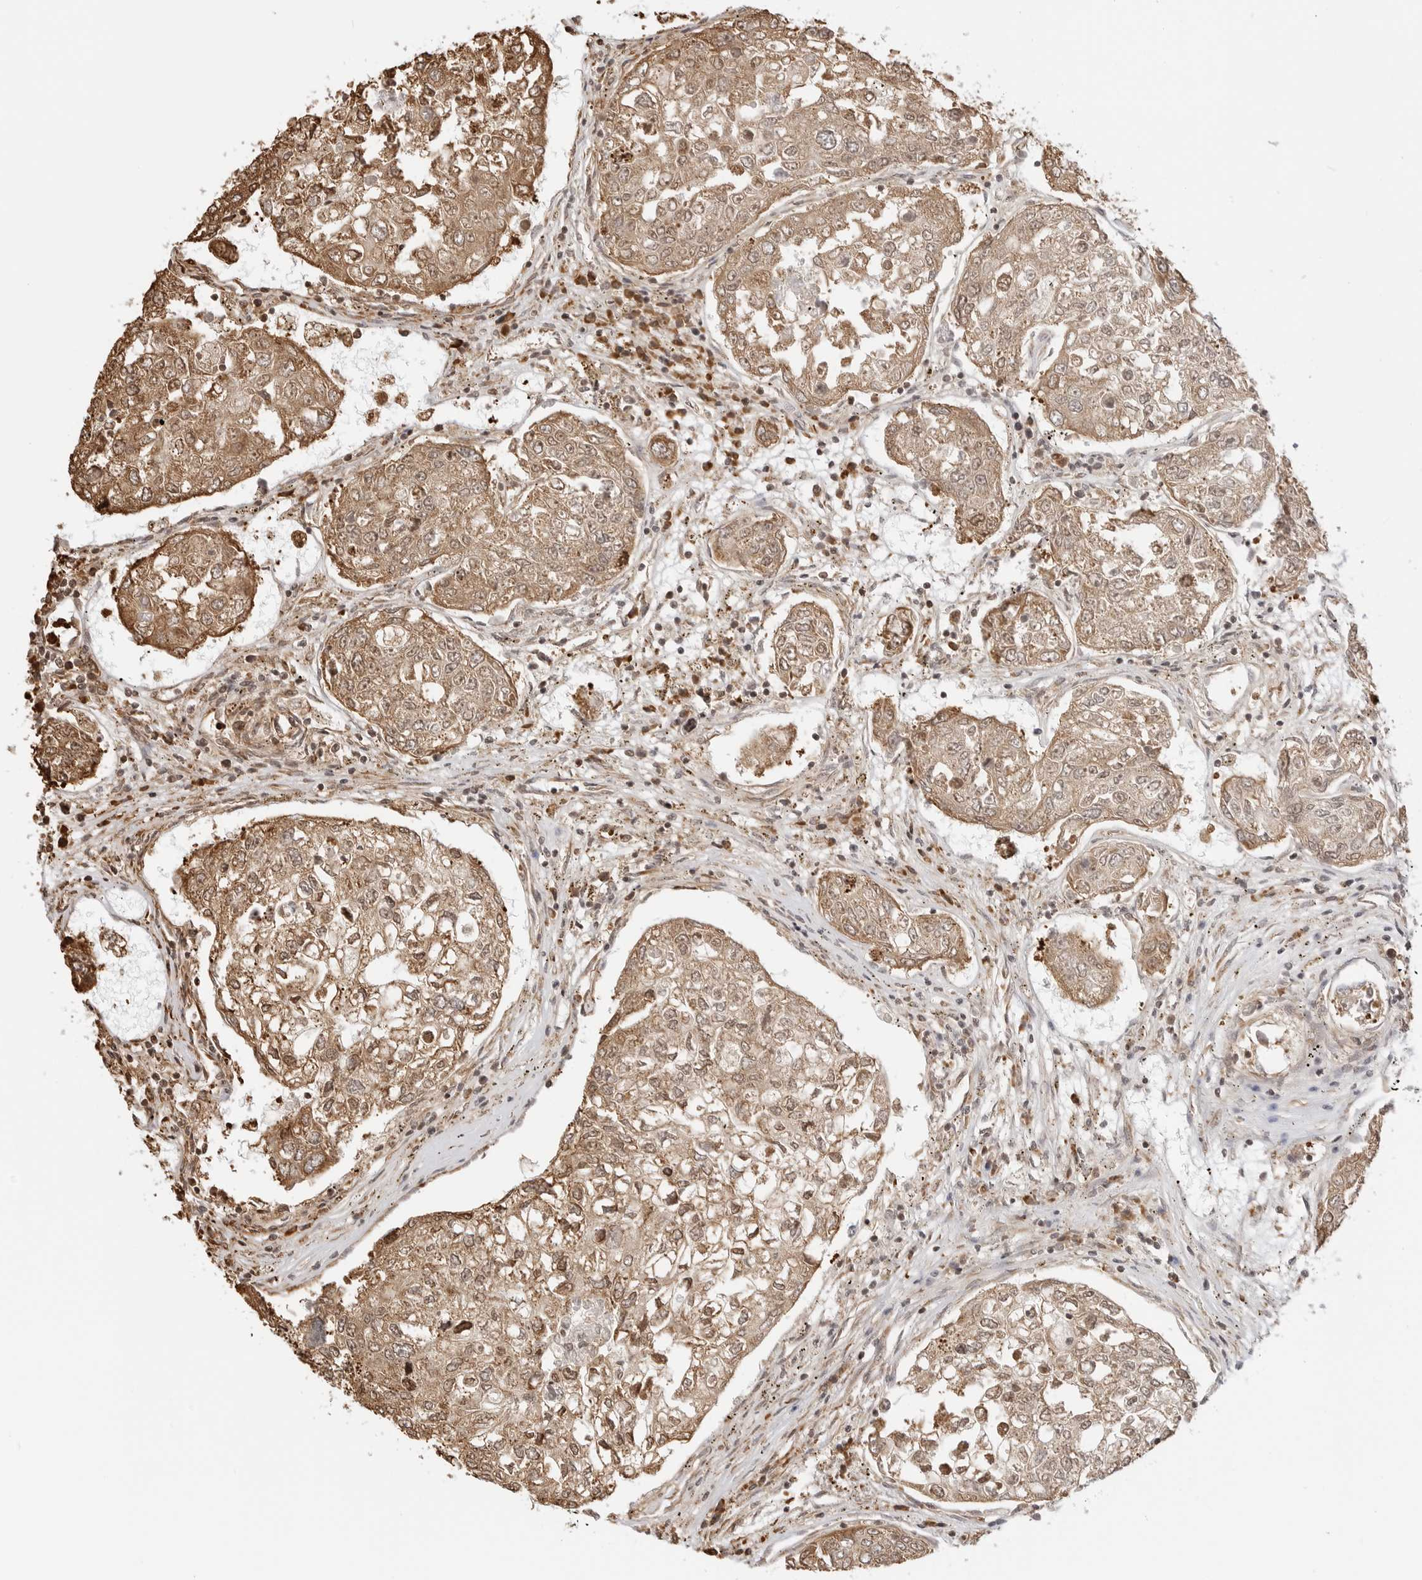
{"staining": {"intensity": "moderate", "quantity": ">75%", "location": "cytoplasmic/membranous,nuclear"}, "tissue": "urothelial cancer", "cell_type": "Tumor cells", "image_type": "cancer", "snomed": [{"axis": "morphology", "description": "Urothelial carcinoma, High grade"}, {"axis": "topography", "description": "Lymph node"}, {"axis": "topography", "description": "Urinary bladder"}], "caption": "Brown immunohistochemical staining in human urothelial cancer displays moderate cytoplasmic/membranous and nuclear positivity in about >75% of tumor cells.", "gene": "FKBP14", "patient": {"sex": "male", "age": 51}}